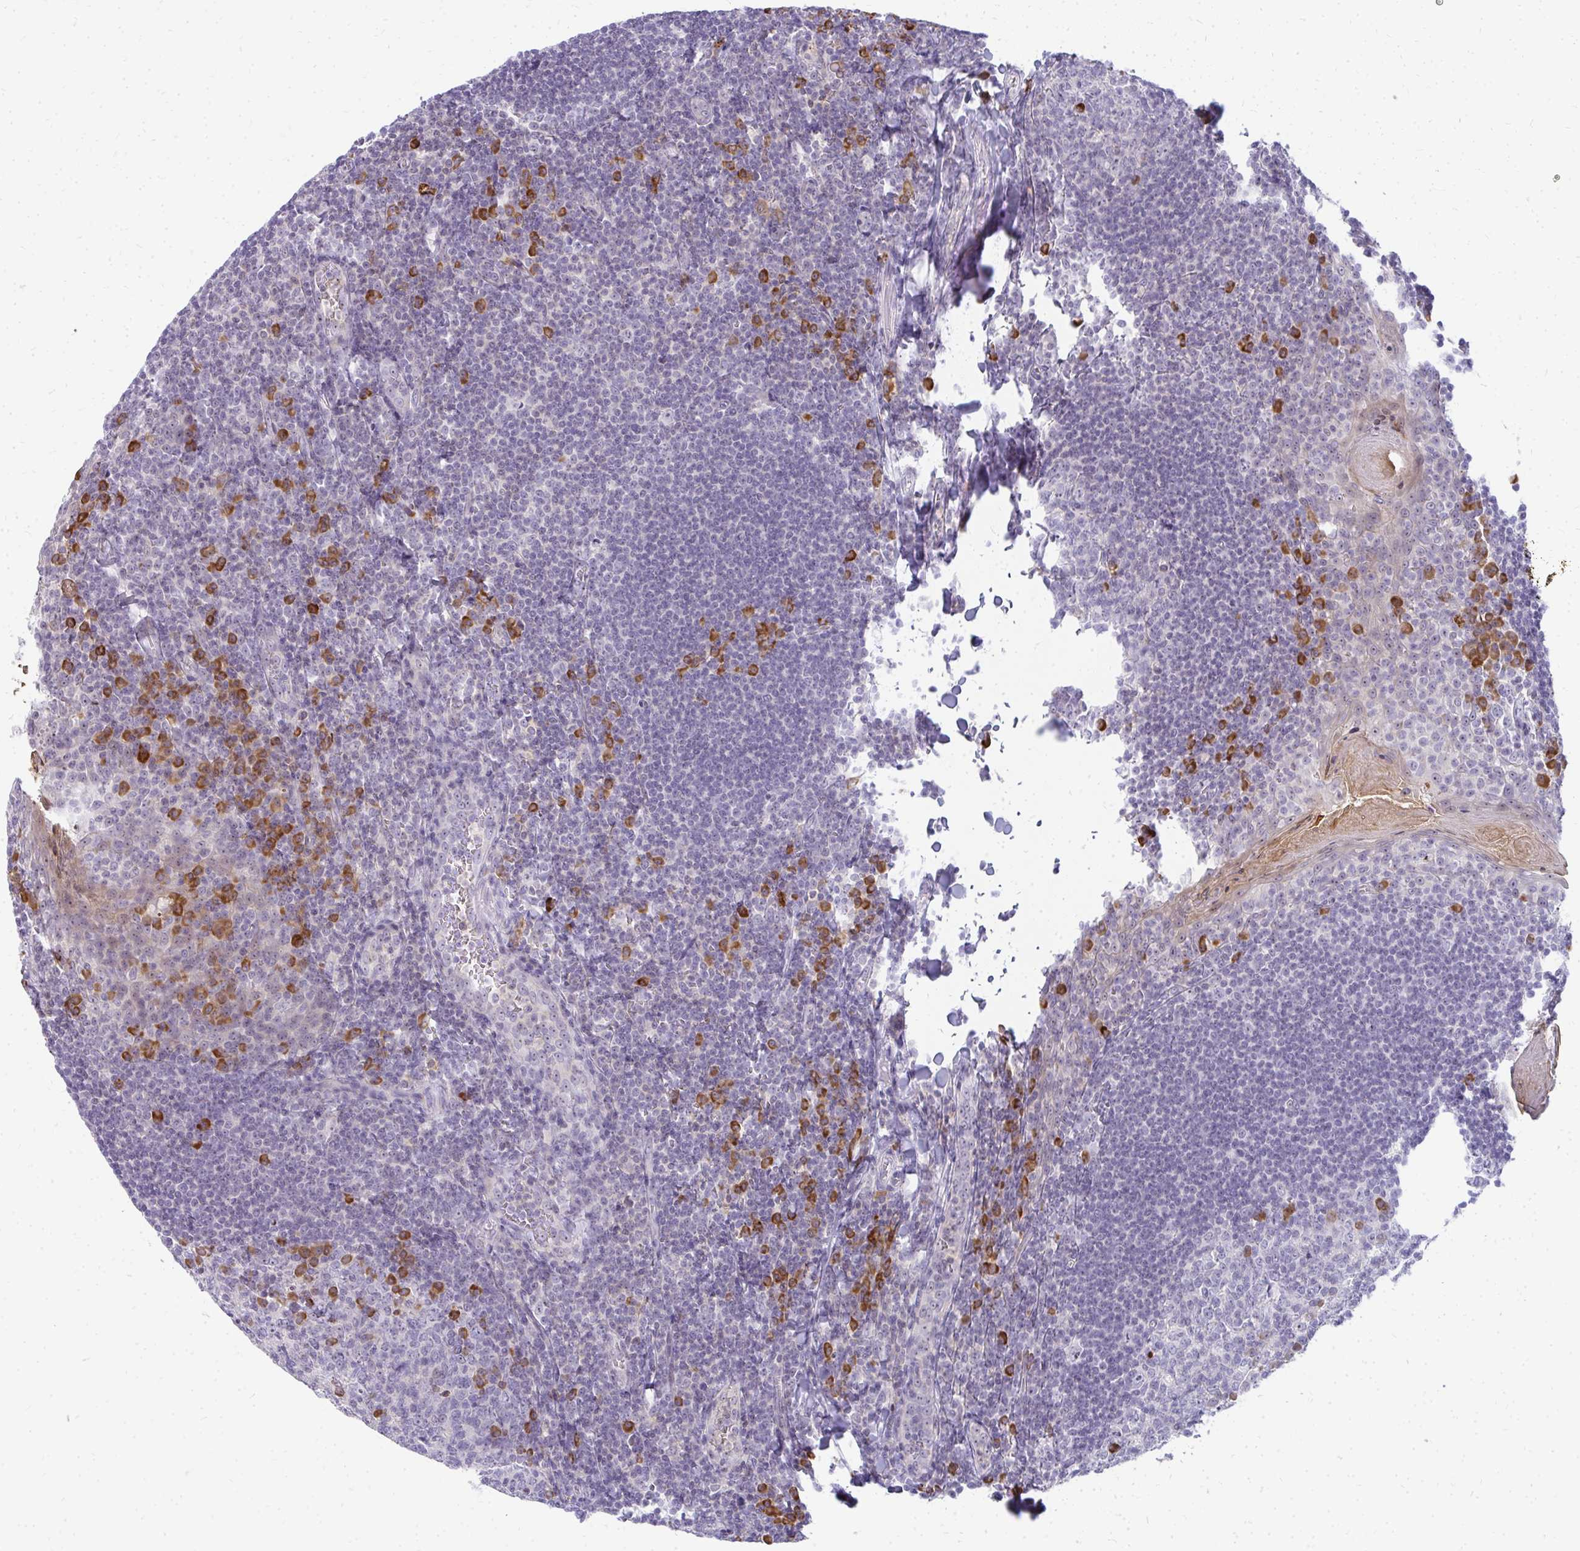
{"staining": {"intensity": "strong", "quantity": "<25%", "location": "cytoplasmic/membranous"}, "tissue": "tonsil", "cell_type": "Germinal center cells", "image_type": "normal", "snomed": [{"axis": "morphology", "description": "Normal tissue, NOS"}, {"axis": "topography", "description": "Tonsil"}], "caption": "An immunohistochemistry image of unremarkable tissue is shown. Protein staining in brown shows strong cytoplasmic/membranous positivity in tonsil within germinal center cells.", "gene": "FAM9A", "patient": {"sex": "male", "age": 27}}